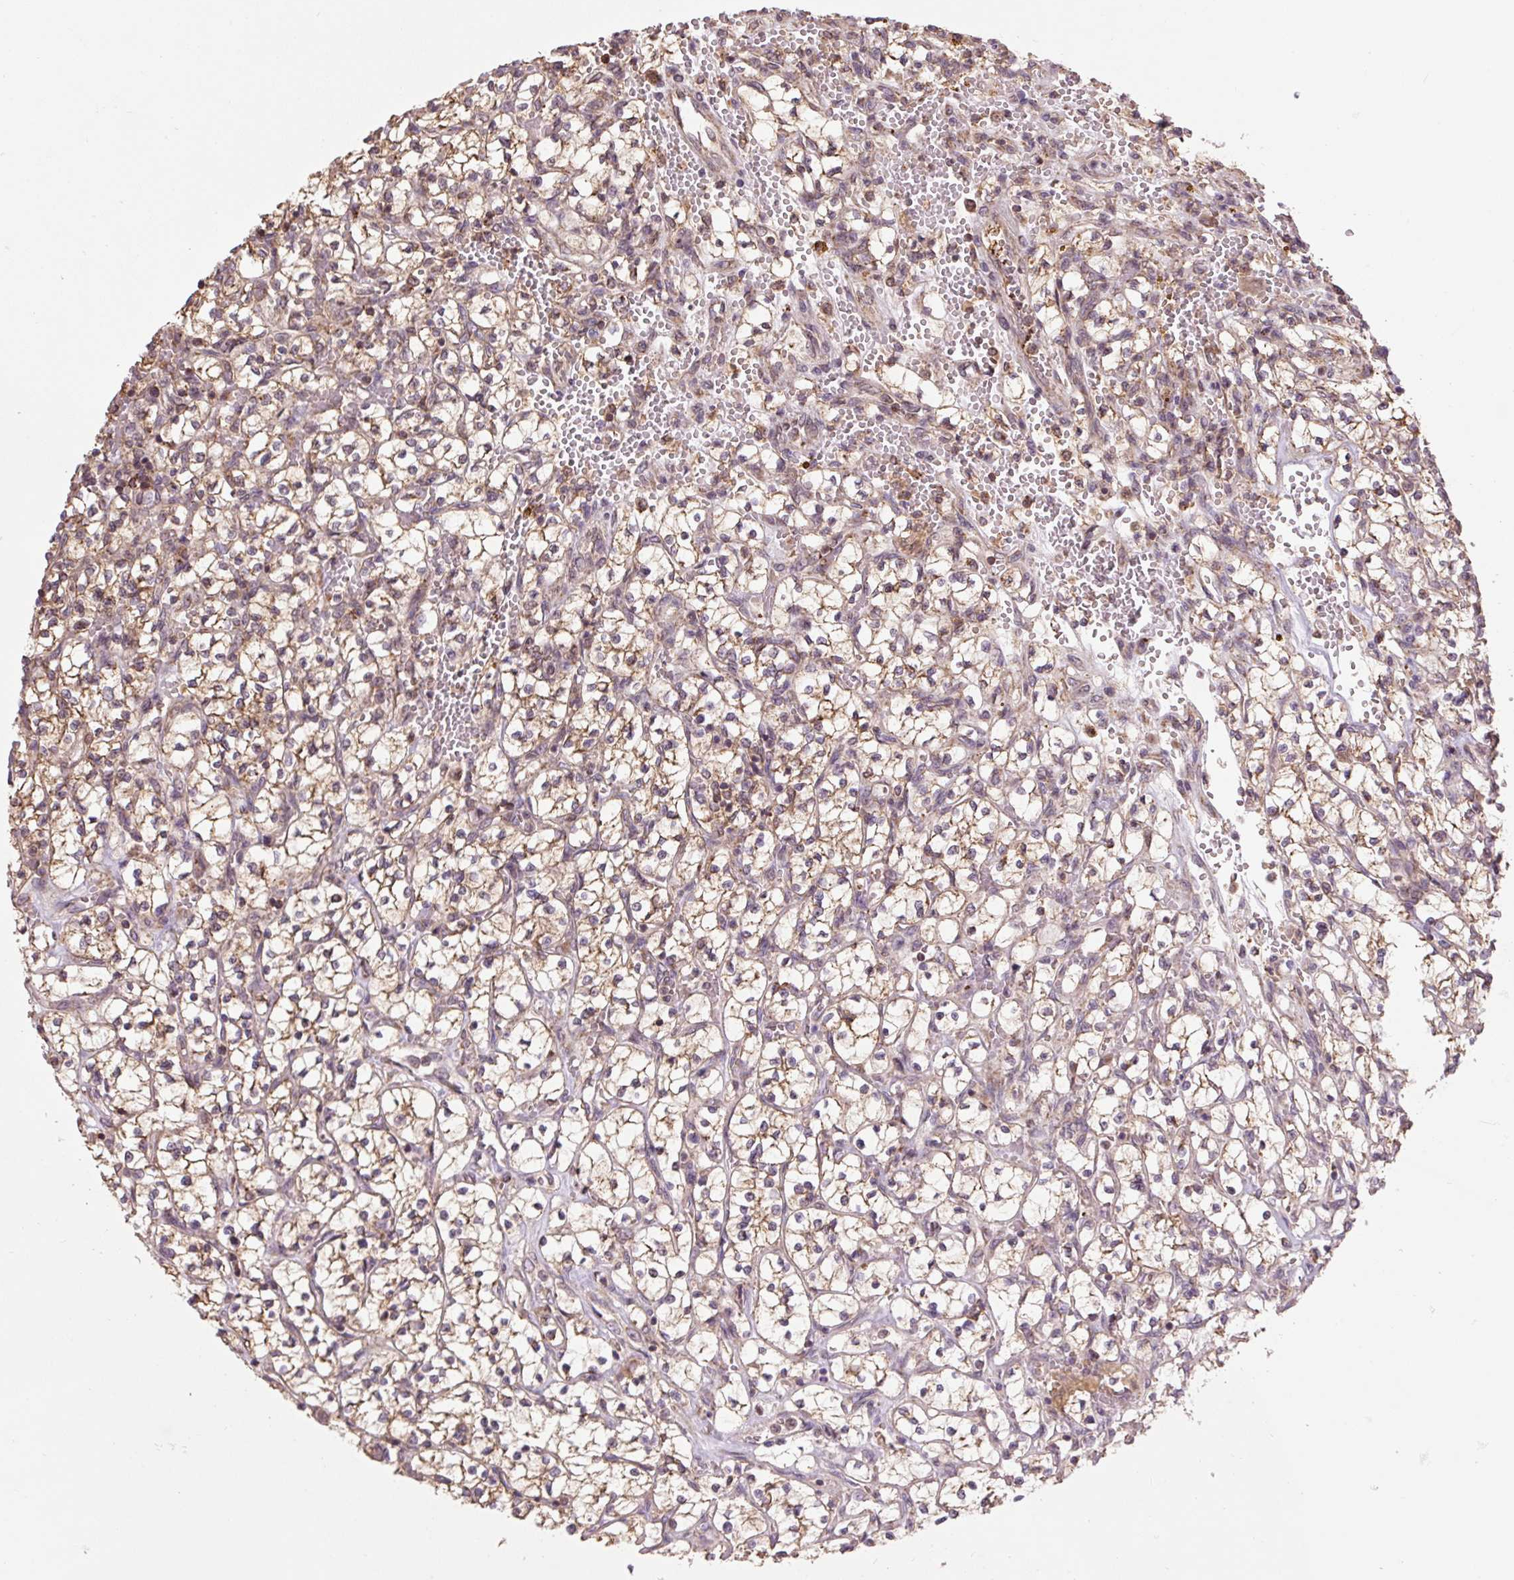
{"staining": {"intensity": "moderate", "quantity": "25%-75%", "location": "cytoplasmic/membranous"}, "tissue": "renal cancer", "cell_type": "Tumor cells", "image_type": "cancer", "snomed": [{"axis": "morphology", "description": "Adenocarcinoma, NOS"}, {"axis": "topography", "description": "Kidney"}], "caption": "Moderate cytoplasmic/membranous positivity is present in approximately 25%-75% of tumor cells in renal cancer. Using DAB (brown) and hematoxylin (blue) stains, captured at high magnification using brightfield microscopy.", "gene": "TMEM160", "patient": {"sex": "female", "age": 64}}